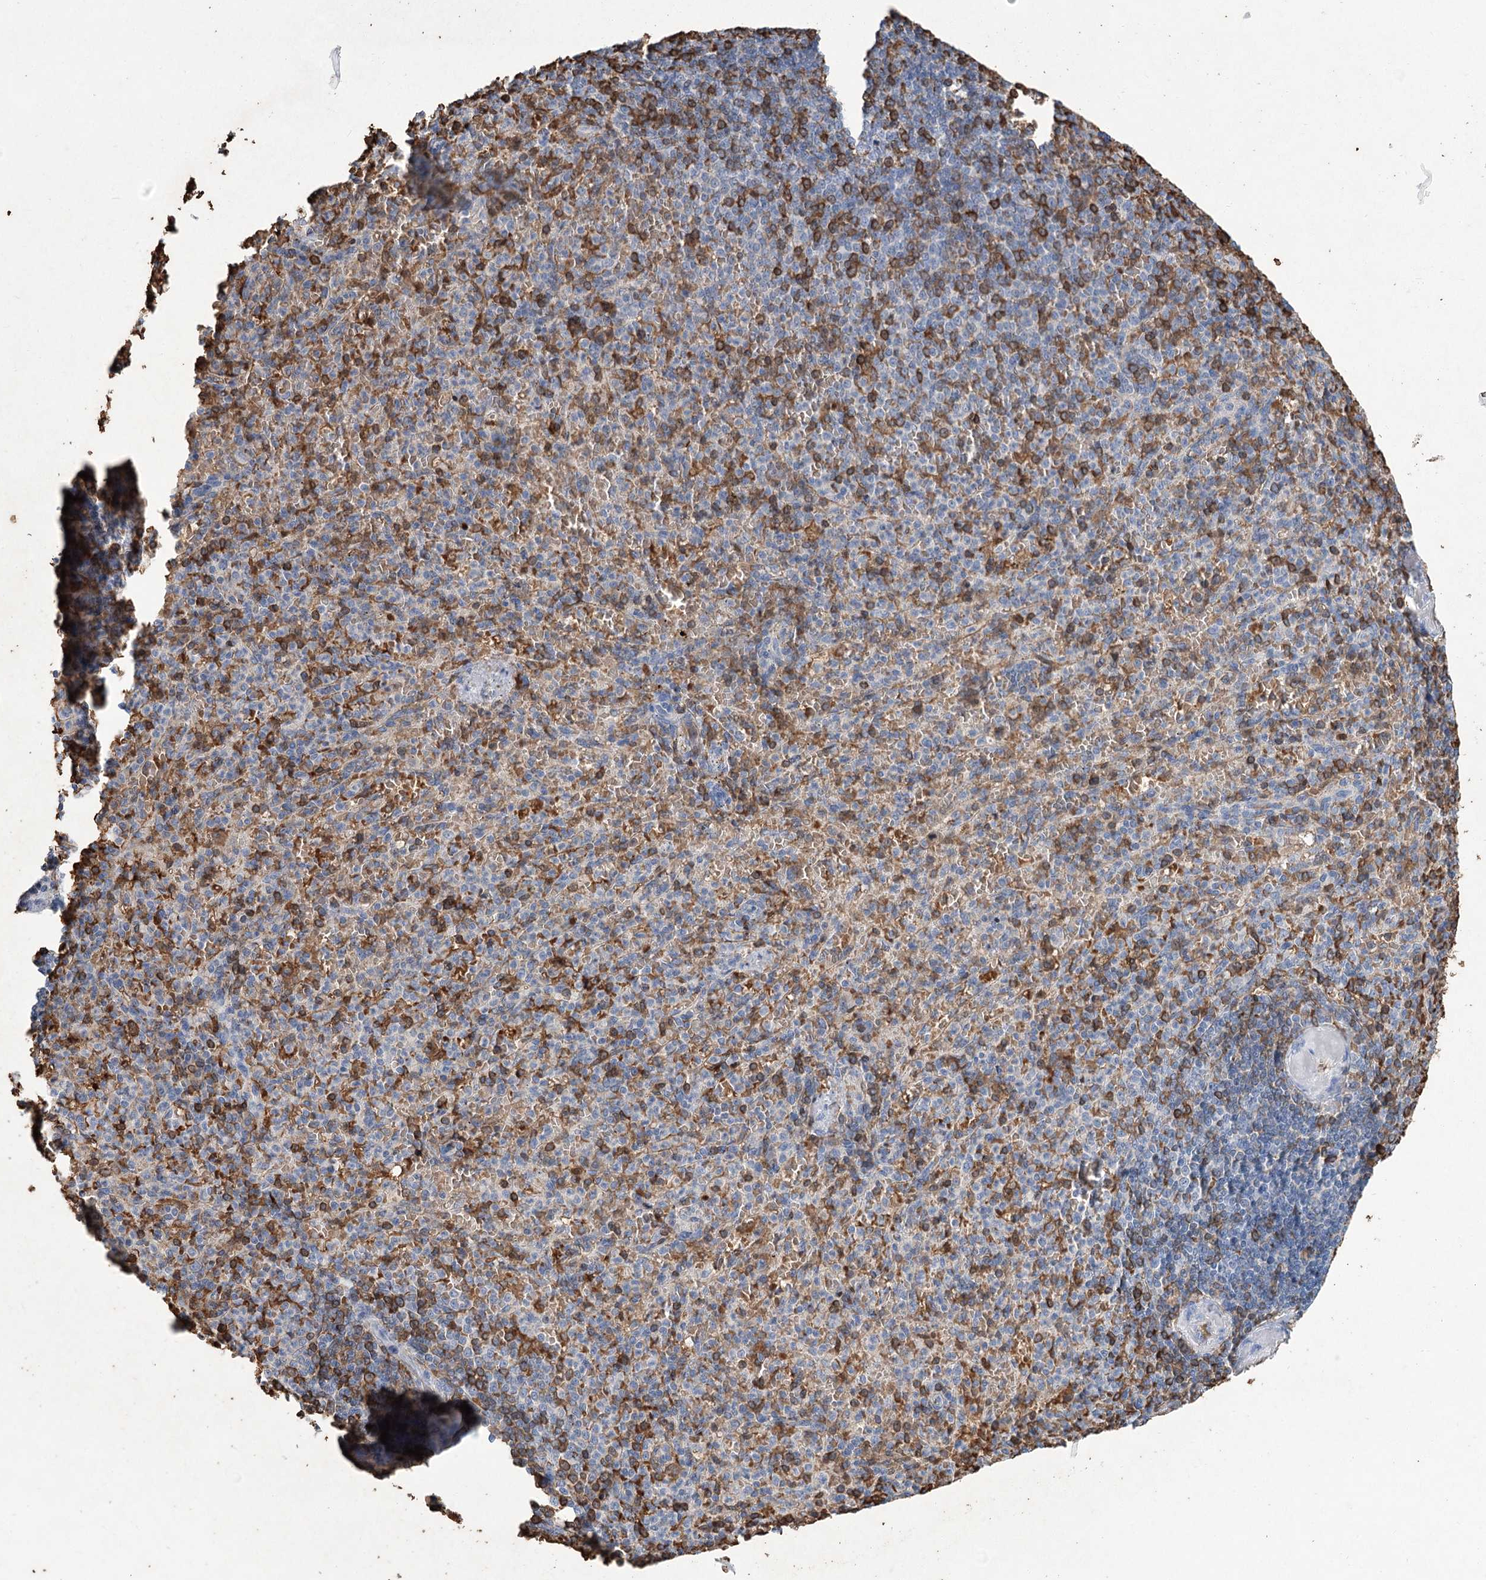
{"staining": {"intensity": "moderate", "quantity": "25%-75%", "location": "cytoplasmic/membranous"}, "tissue": "spleen", "cell_type": "Cells in red pulp", "image_type": "normal", "snomed": [{"axis": "morphology", "description": "Normal tissue, NOS"}, {"axis": "topography", "description": "Spleen"}], "caption": "Spleen was stained to show a protein in brown. There is medium levels of moderate cytoplasmic/membranous expression in approximately 25%-75% of cells in red pulp. (DAB = brown stain, brightfield microscopy at high magnification).", "gene": "HBA1", "patient": {"sex": "female", "age": 74}}